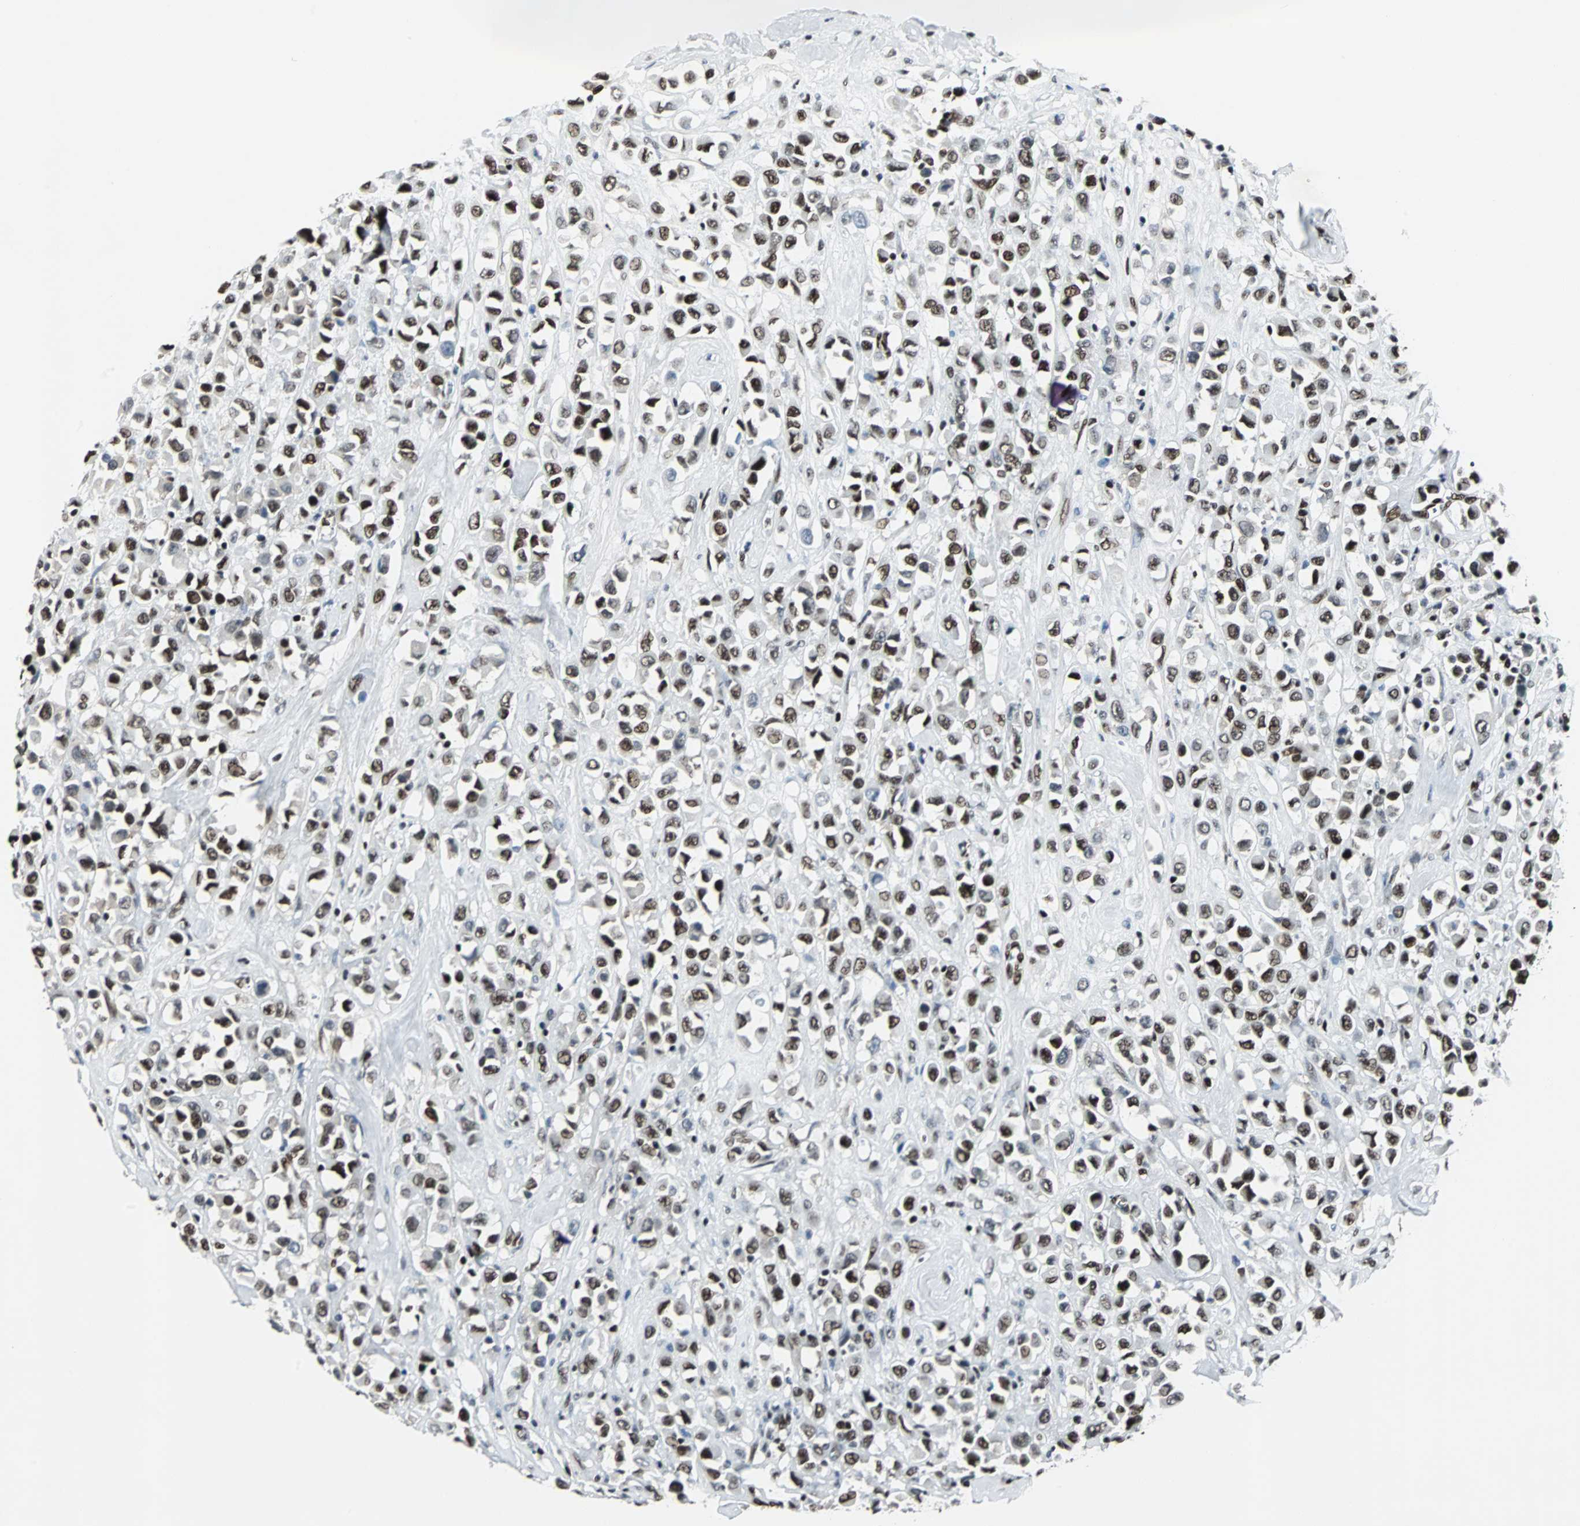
{"staining": {"intensity": "strong", "quantity": ">75%", "location": "nuclear"}, "tissue": "breast cancer", "cell_type": "Tumor cells", "image_type": "cancer", "snomed": [{"axis": "morphology", "description": "Duct carcinoma"}, {"axis": "topography", "description": "Breast"}], "caption": "Immunohistochemical staining of breast cancer (infiltrating ductal carcinoma) demonstrates strong nuclear protein expression in about >75% of tumor cells. Nuclei are stained in blue.", "gene": "MEF2D", "patient": {"sex": "female", "age": 61}}